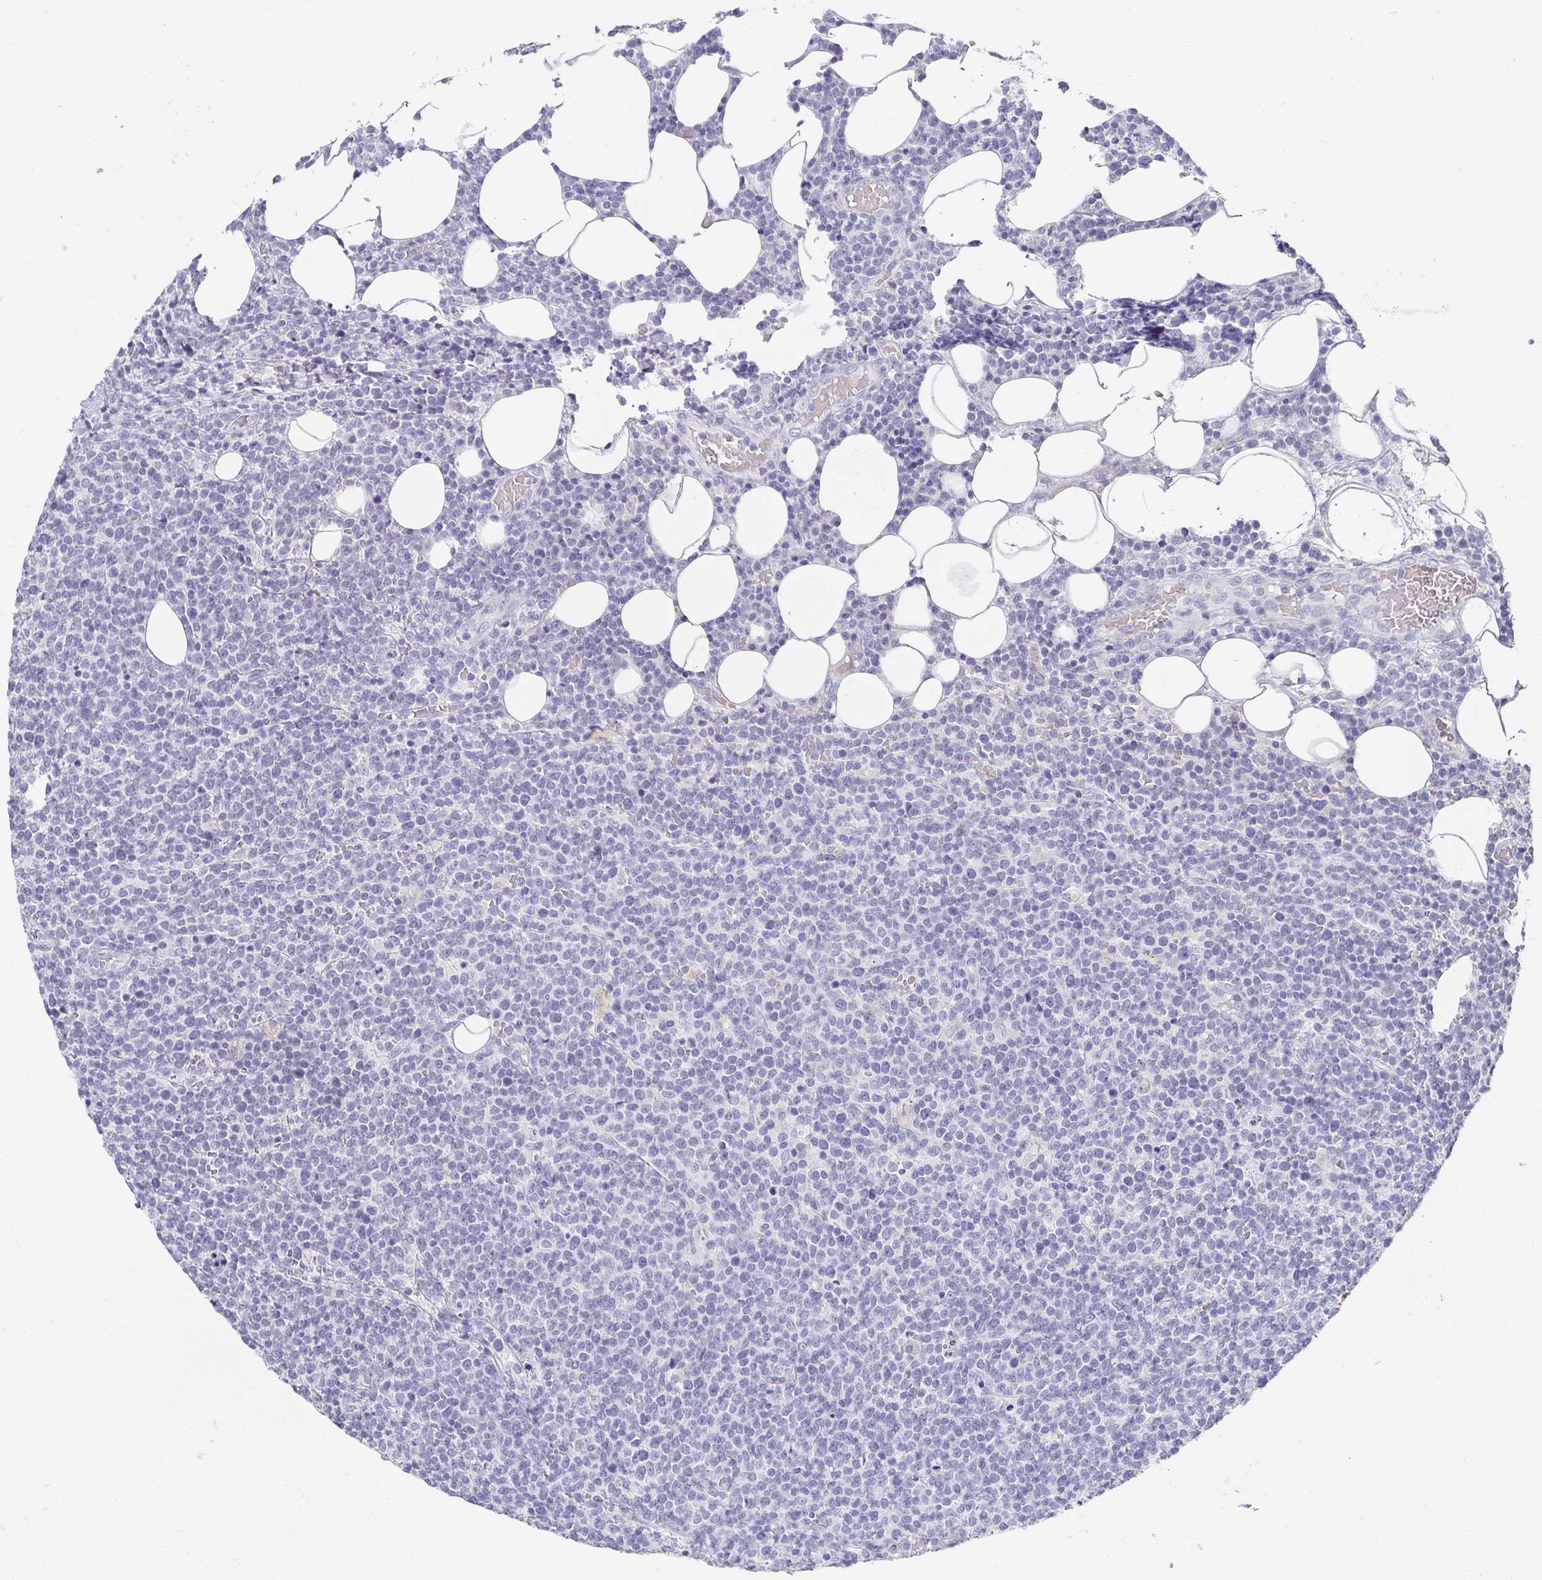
{"staining": {"intensity": "negative", "quantity": "none", "location": "none"}, "tissue": "lymphoma", "cell_type": "Tumor cells", "image_type": "cancer", "snomed": [{"axis": "morphology", "description": "Malignant lymphoma, non-Hodgkin's type, High grade"}, {"axis": "topography", "description": "Lymph node"}], "caption": "Tumor cells show no significant protein expression in high-grade malignant lymphoma, non-Hodgkin's type.", "gene": "CHGA", "patient": {"sex": "male", "age": 61}}